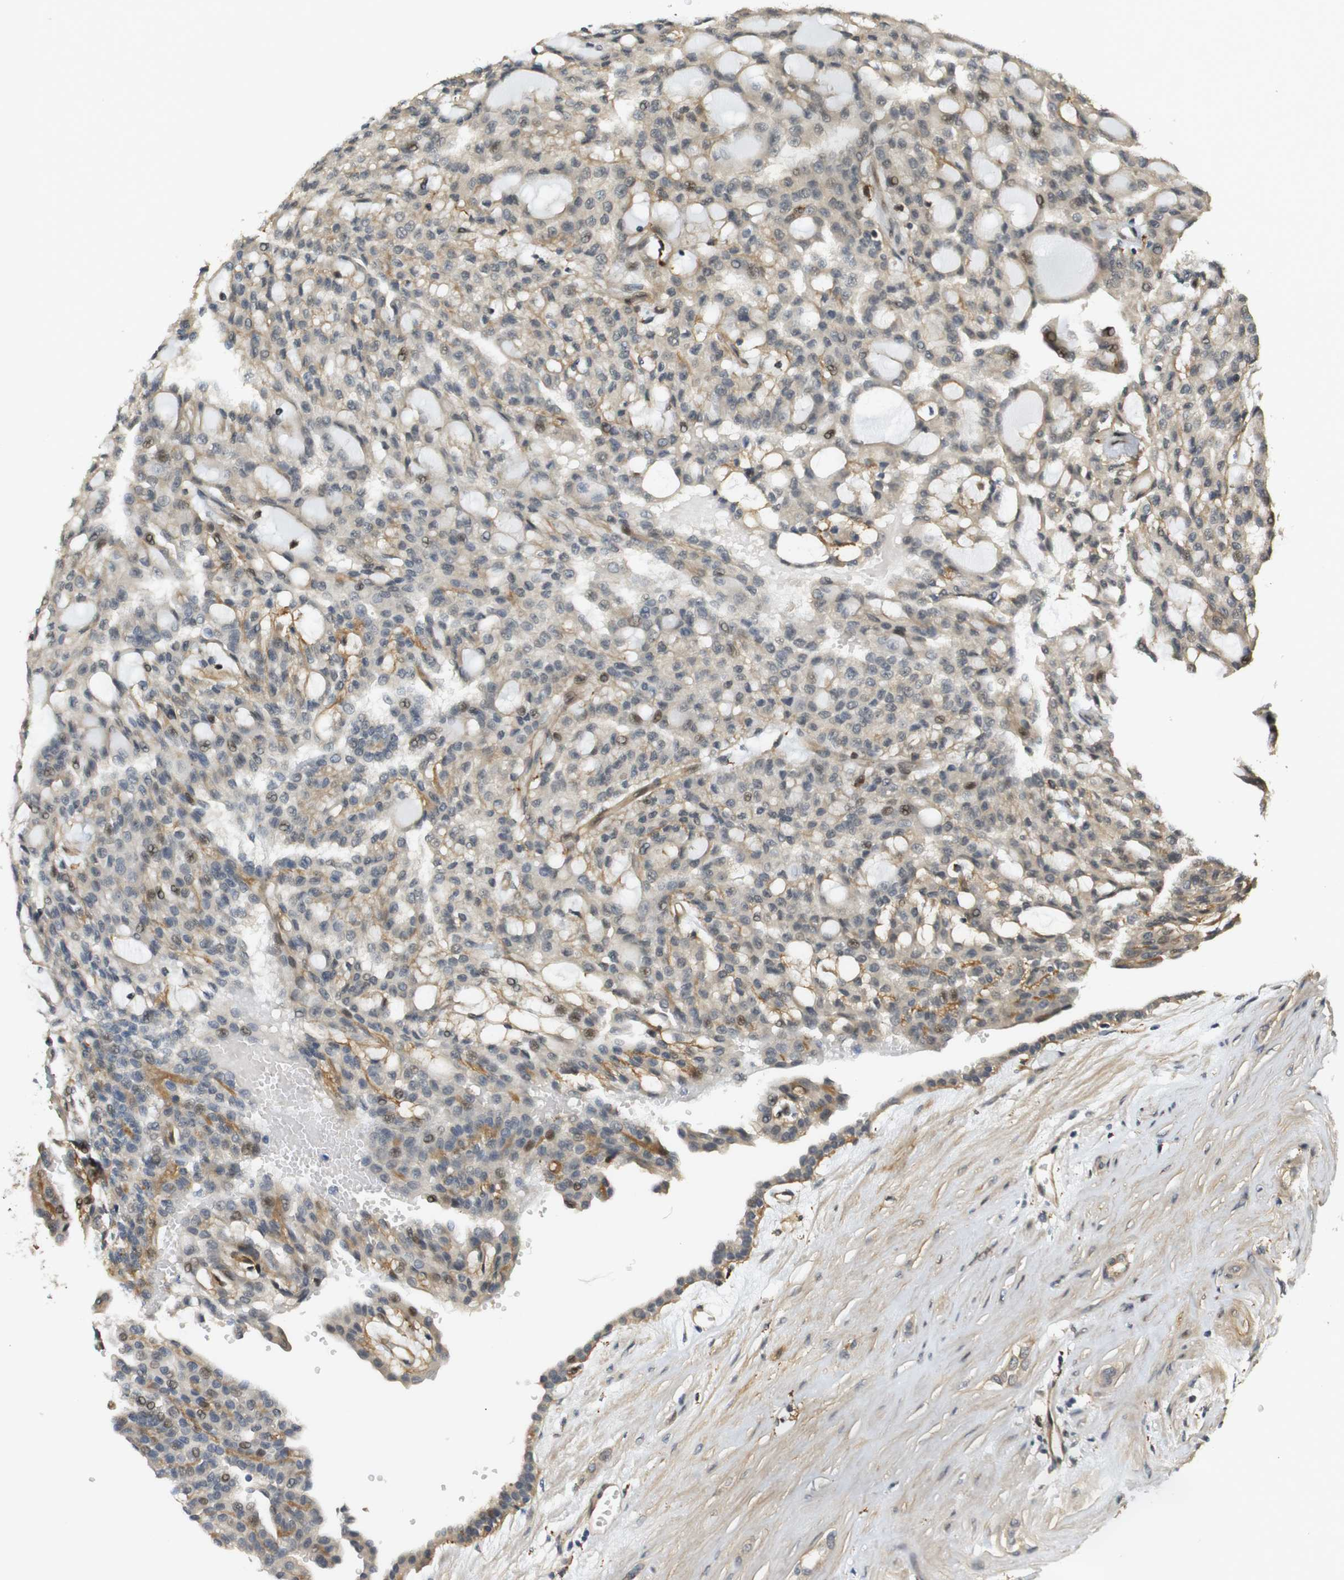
{"staining": {"intensity": "moderate", "quantity": "<25%", "location": "cytoplasmic/membranous"}, "tissue": "renal cancer", "cell_type": "Tumor cells", "image_type": "cancer", "snomed": [{"axis": "morphology", "description": "Adenocarcinoma, NOS"}, {"axis": "topography", "description": "Kidney"}], "caption": "Protein expression analysis of renal adenocarcinoma displays moderate cytoplasmic/membranous staining in about <25% of tumor cells.", "gene": "TSPAN9", "patient": {"sex": "male", "age": 63}}